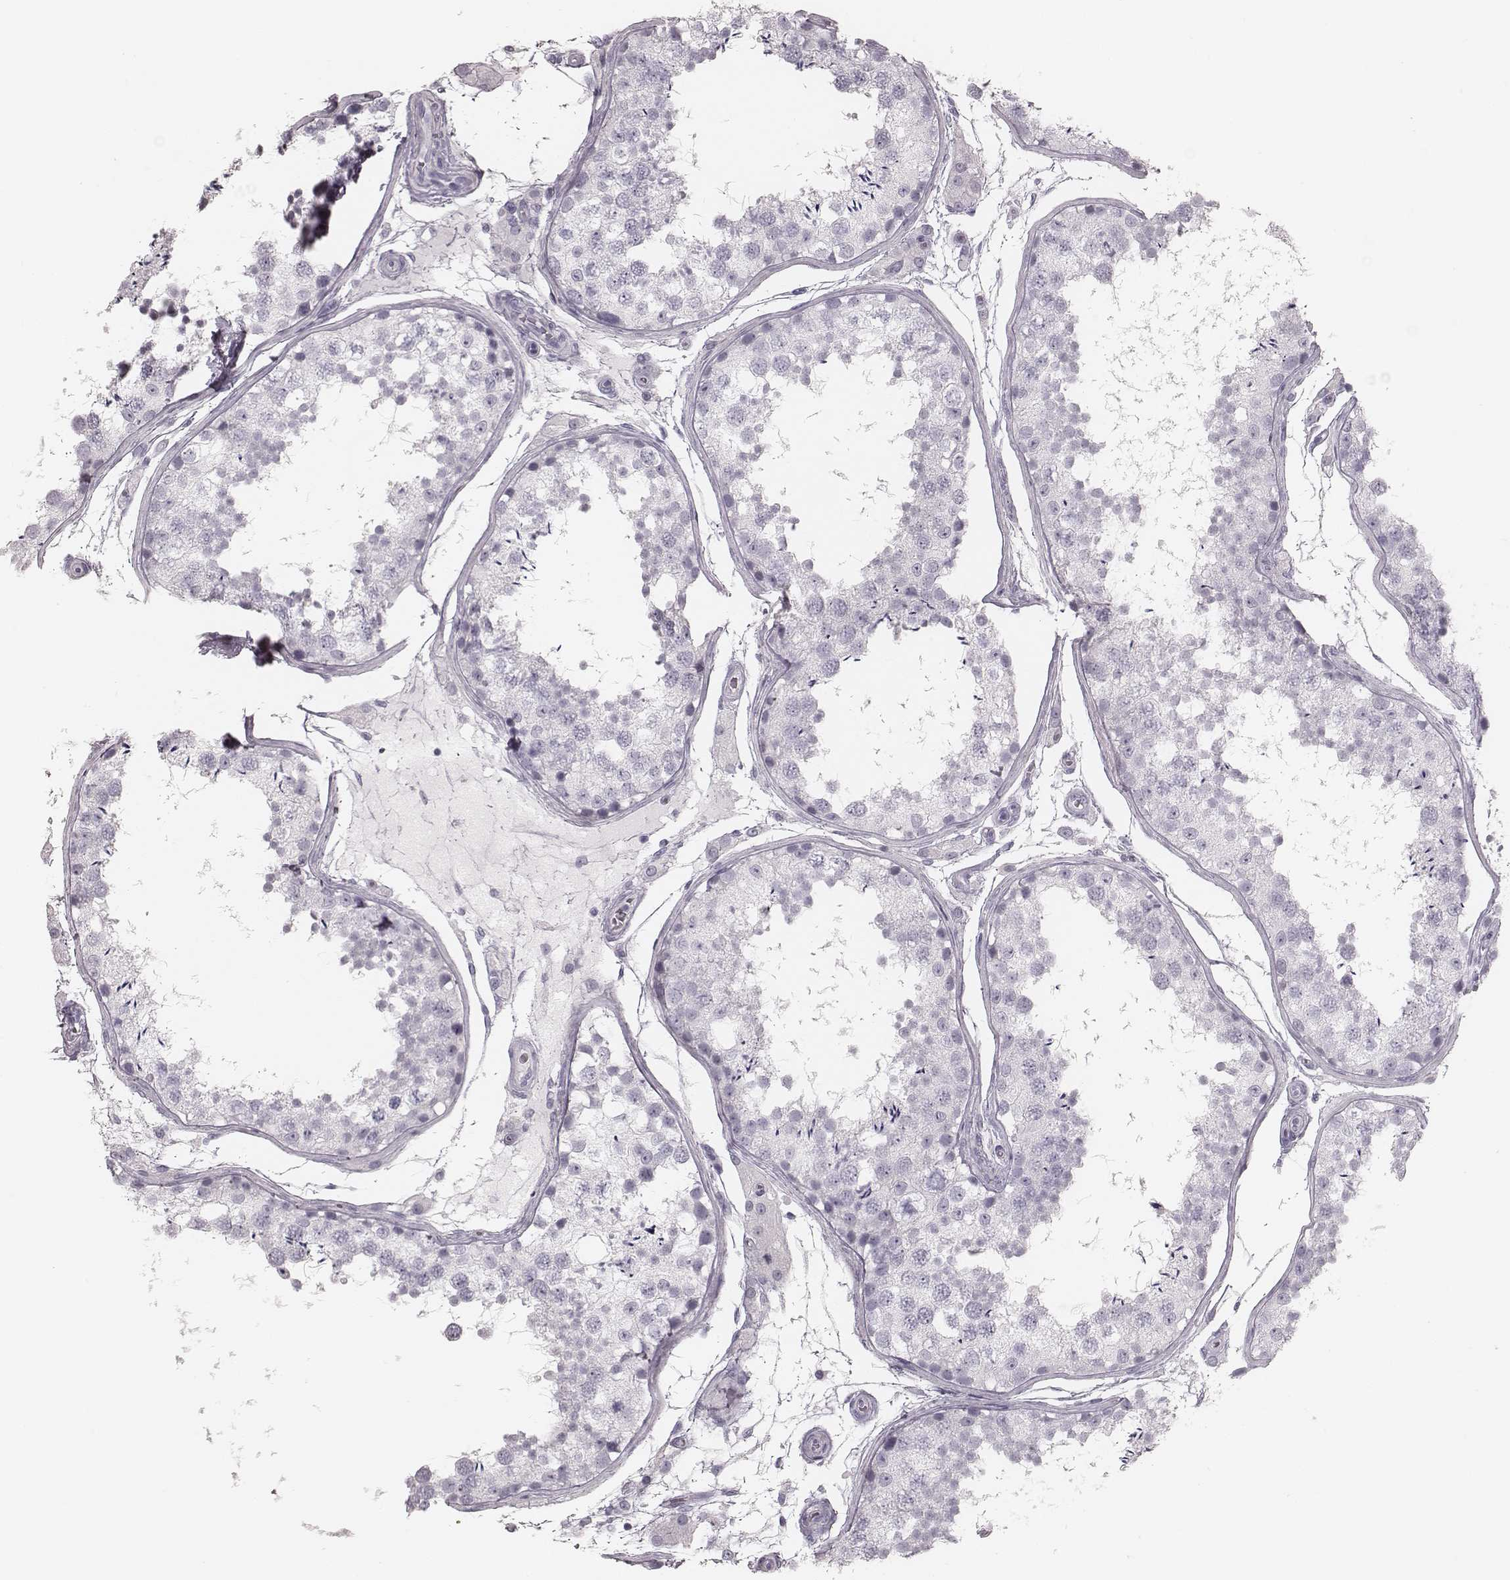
{"staining": {"intensity": "negative", "quantity": "none", "location": "none"}, "tissue": "testis", "cell_type": "Cells in seminiferous ducts", "image_type": "normal", "snomed": [{"axis": "morphology", "description": "Normal tissue, NOS"}, {"axis": "topography", "description": "Testis"}], "caption": "Photomicrograph shows no protein positivity in cells in seminiferous ducts of benign testis. The staining was performed using DAB (3,3'-diaminobenzidine) to visualize the protein expression in brown, while the nuclei were stained in blue with hematoxylin (Magnification: 20x).", "gene": "ELANE", "patient": {"sex": "male", "age": 29}}